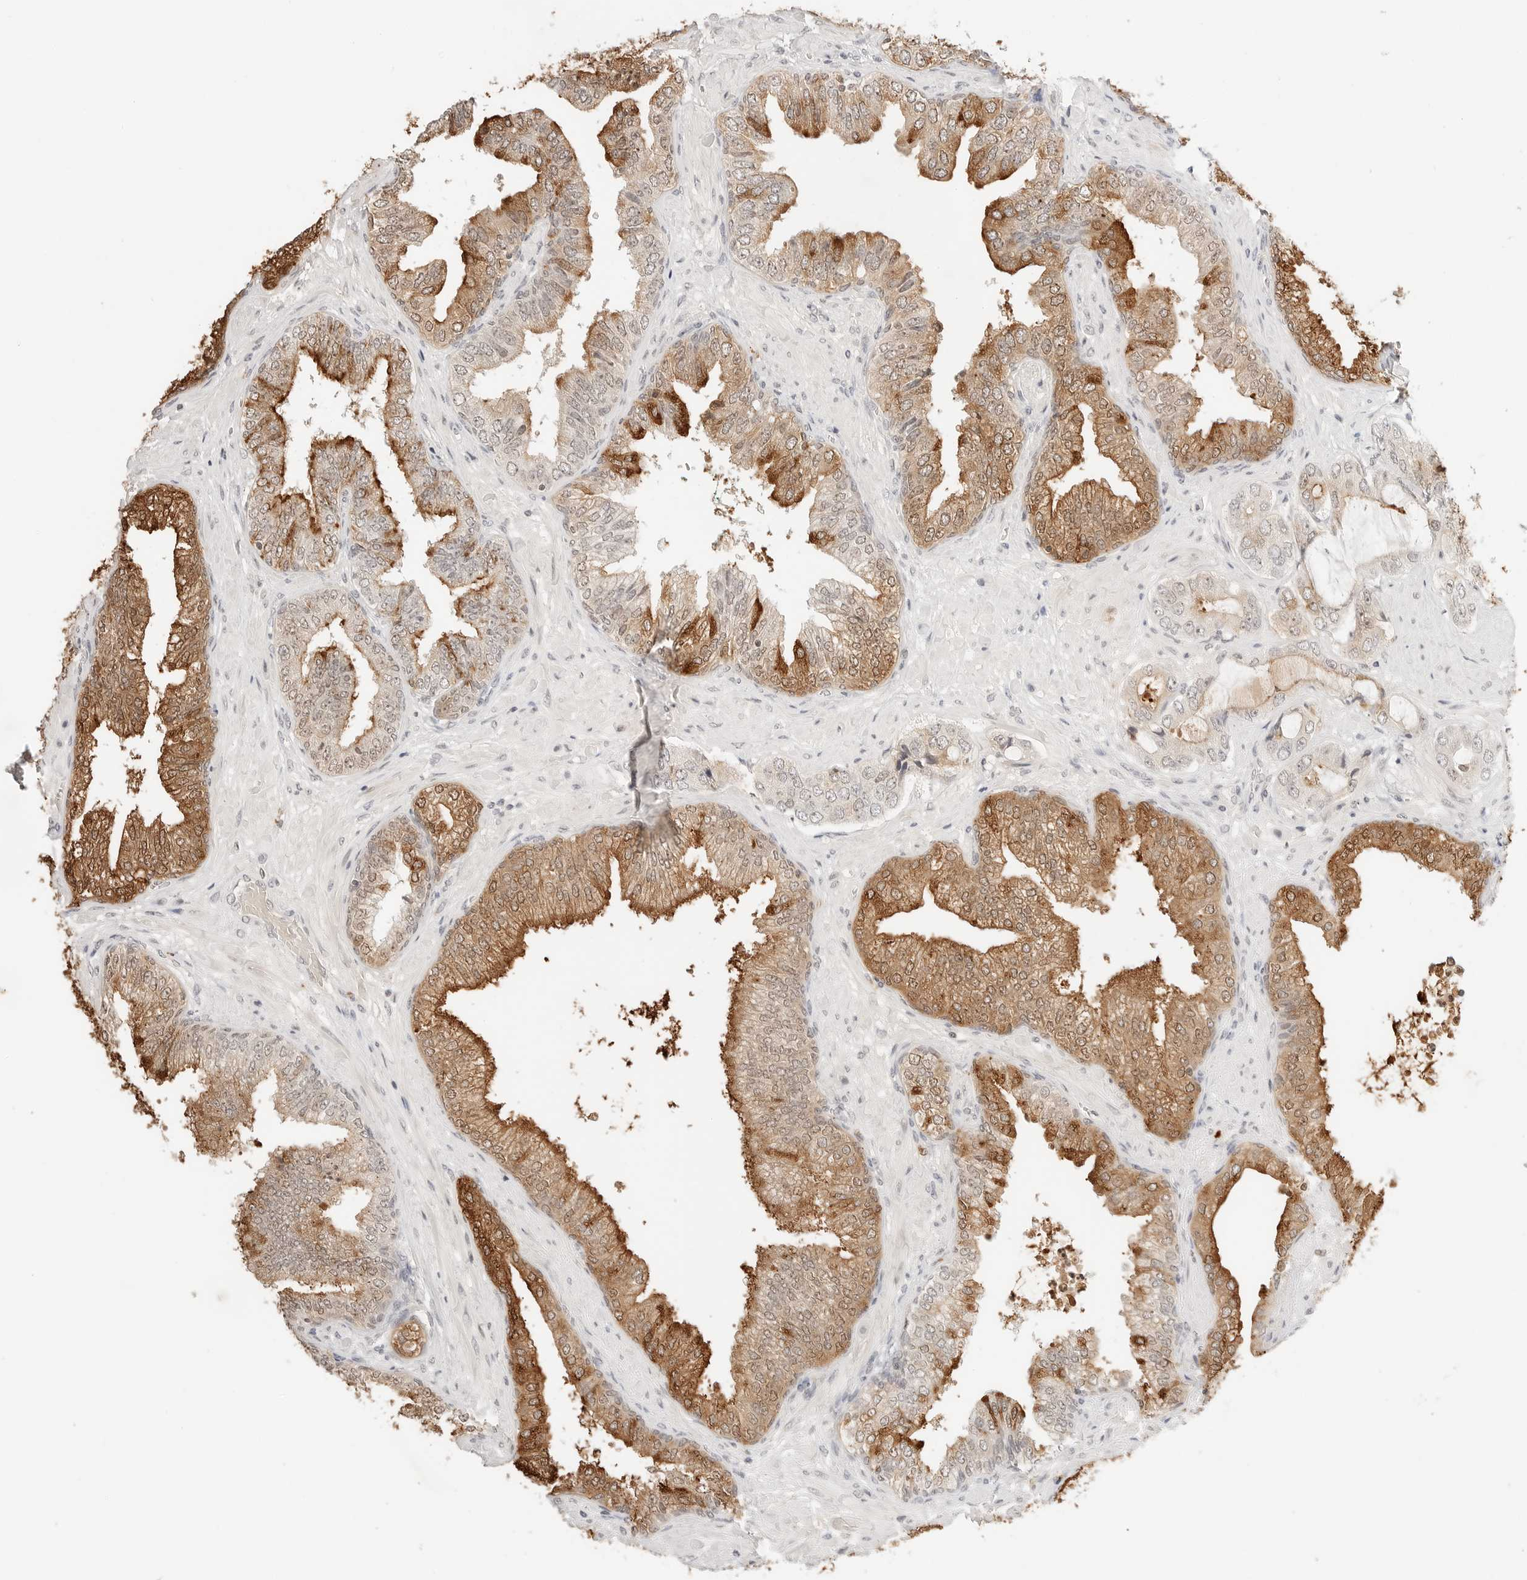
{"staining": {"intensity": "moderate", "quantity": ">75%", "location": "cytoplasmic/membranous"}, "tissue": "prostate cancer", "cell_type": "Tumor cells", "image_type": "cancer", "snomed": [{"axis": "morphology", "description": "Adenocarcinoma, High grade"}, {"axis": "topography", "description": "Prostate"}], "caption": "Protein analysis of prostate cancer (adenocarcinoma (high-grade)) tissue shows moderate cytoplasmic/membranous expression in approximately >75% of tumor cells.", "gene": "RPS6KL1", "patient": {"sex": "male", "age": 59}}